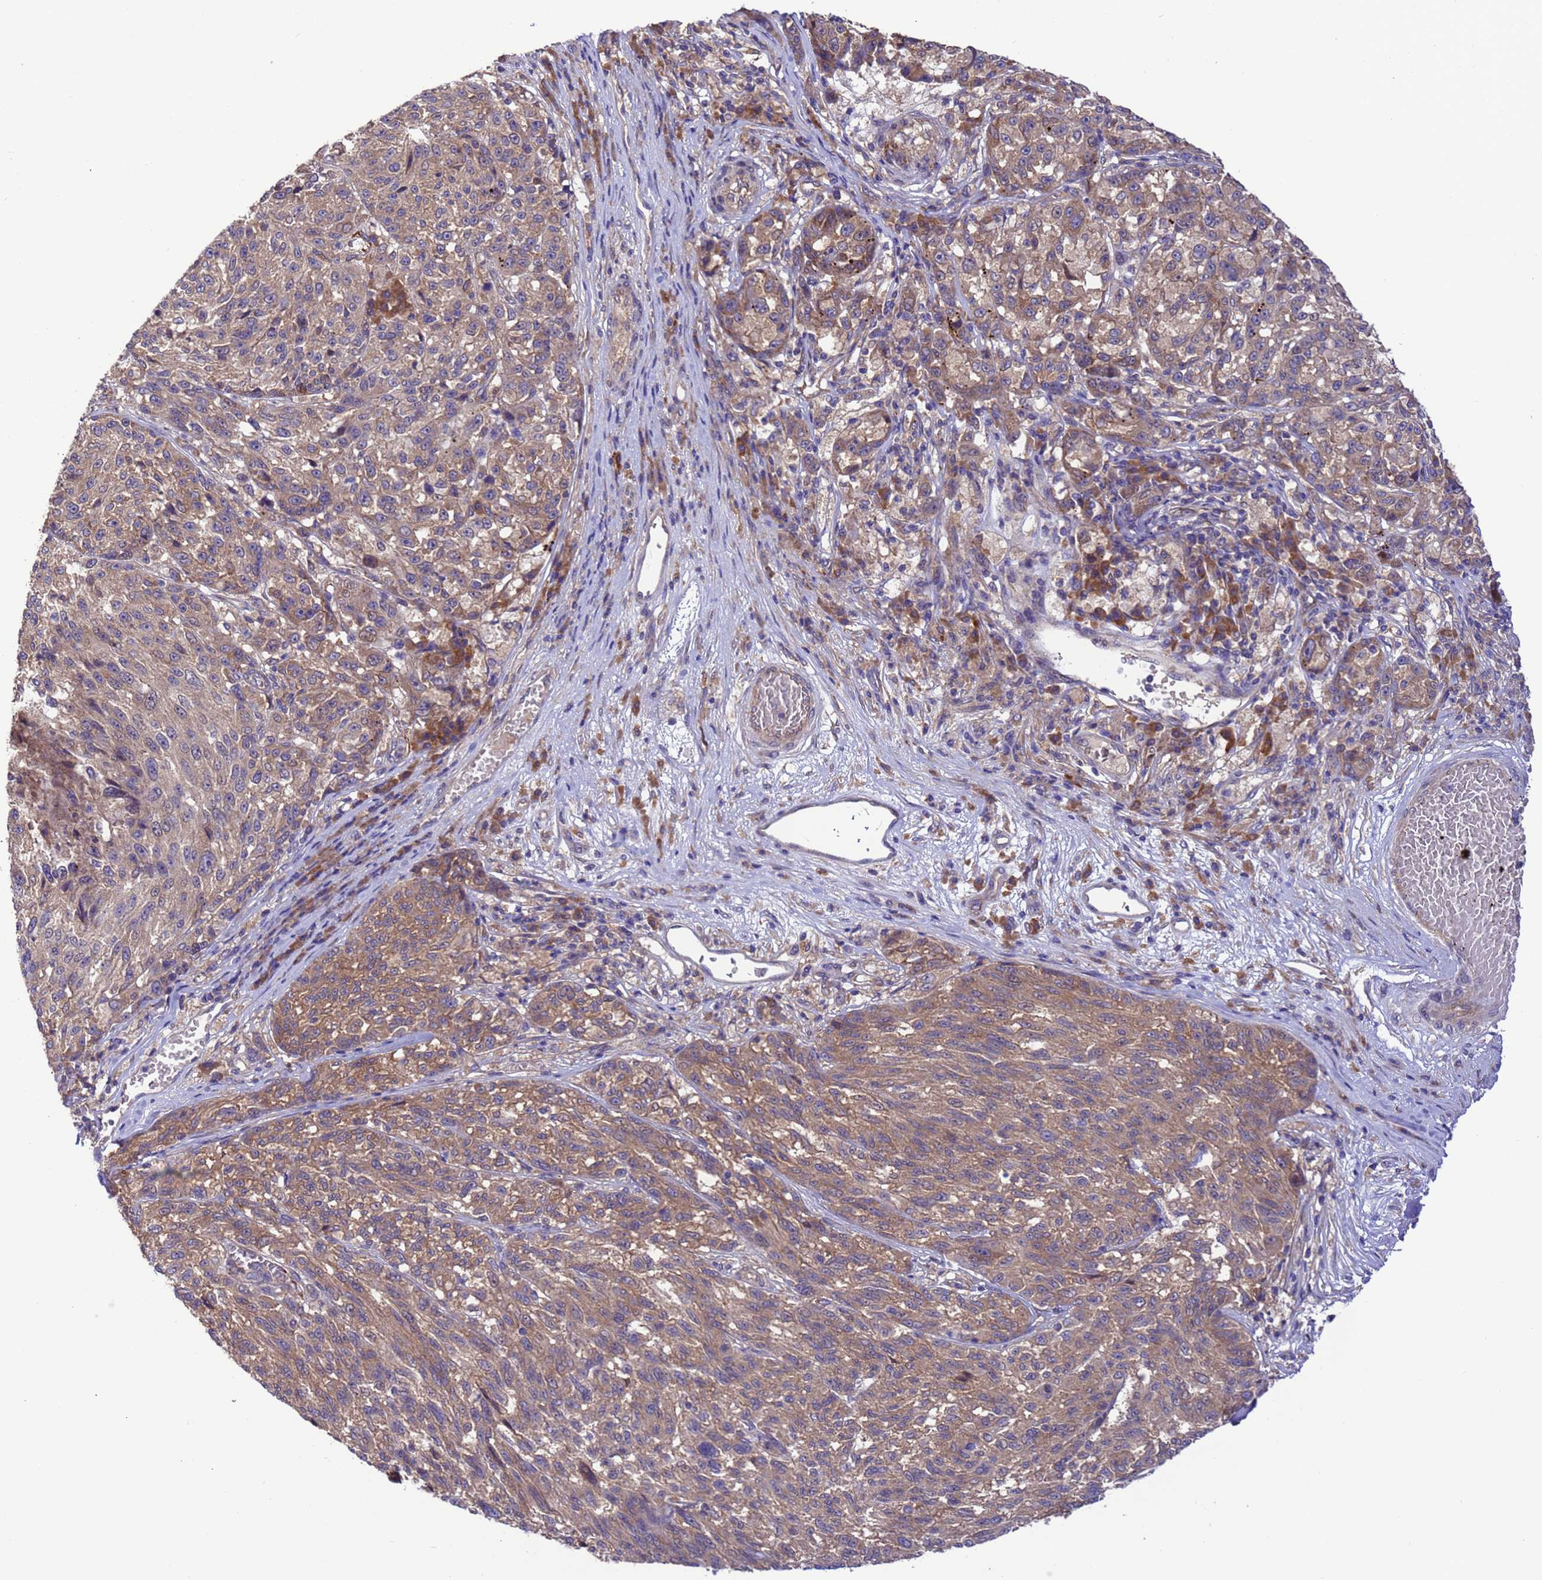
{"staining": {"intensity": "weak", "quantity": "25%-75%", "location": "cytoplasmic/membranous"}, "tissue": "melanoma", "cell_type": "Tumor cells", "image_type": "cancer", "snomed": [{"axis": "morphology", "description": "Malignant melanoma, NOS"}, {"axis": "topography", "description": "Skin"}], "caption": "The image shows a brown stain indicating the presence of a protein in the cytoplasmic/membranous of tumor cells in melanoma.", "gene": "ARHGAP12", "patient": {"sex": "male", "age": 53}}